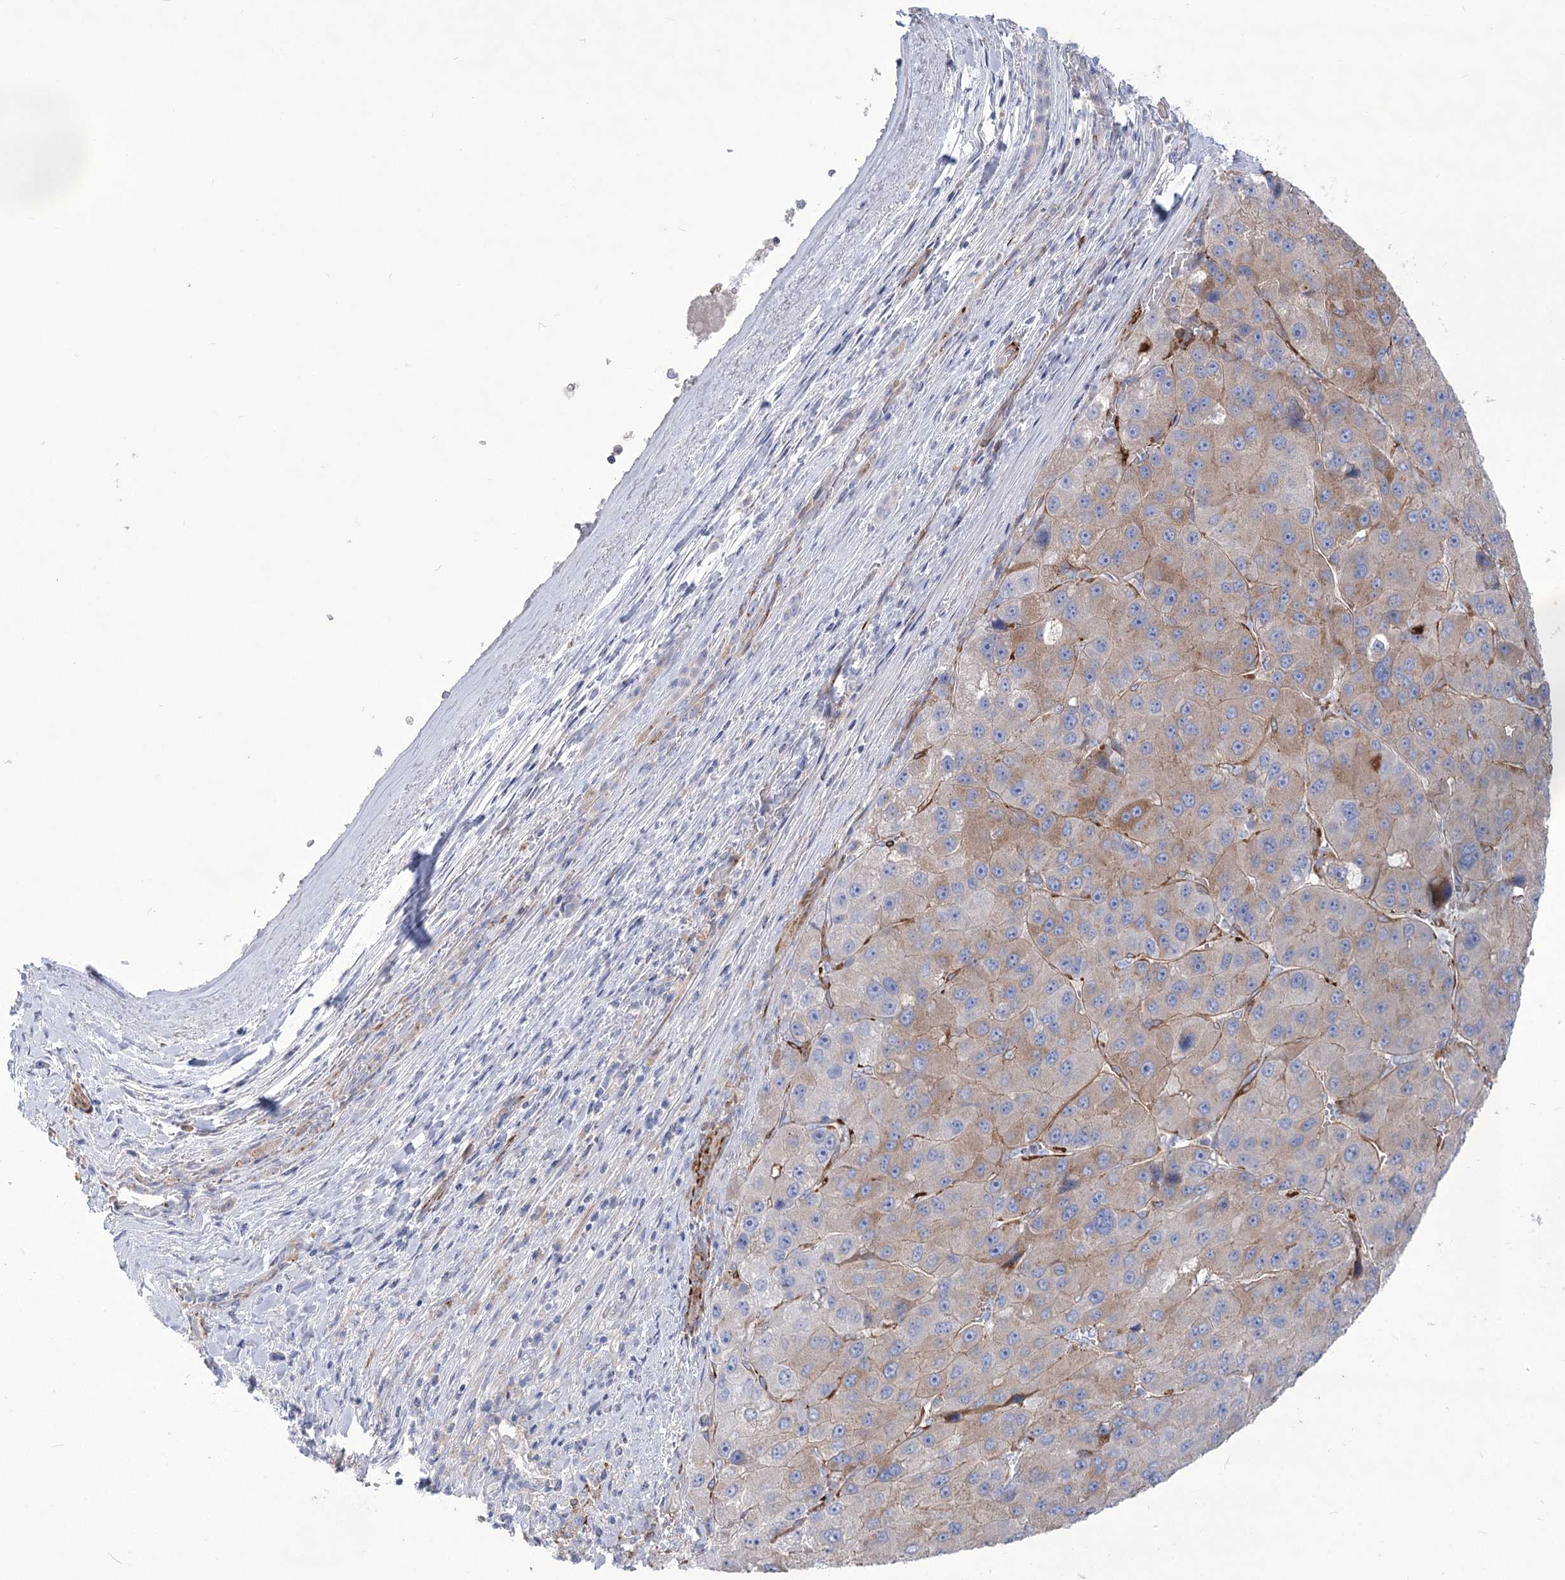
{"staining": {"intensity": "weak", "quantity": "25%-75%", "location": "cytoplasmic/membranous"}, "tissue": "liver cancer", "cell_type": "Tumor cells", "image_type": "cancer", "snomed": [{"axis": "morphology", "description": "Carcinoma, Hepatocellular, NOS"}, {"axis": "topography", "description": "Liver"}], "caption": "Approximately 25%-75% of tumor cells in human liver hepatocellular carcinoma exhibit weak cytoplasmic/membranous protein expression as visualized by brown immunohistochemical staining.", "gene": "ANGPTL3", "patient": {"sex": "female", "age": 73}}